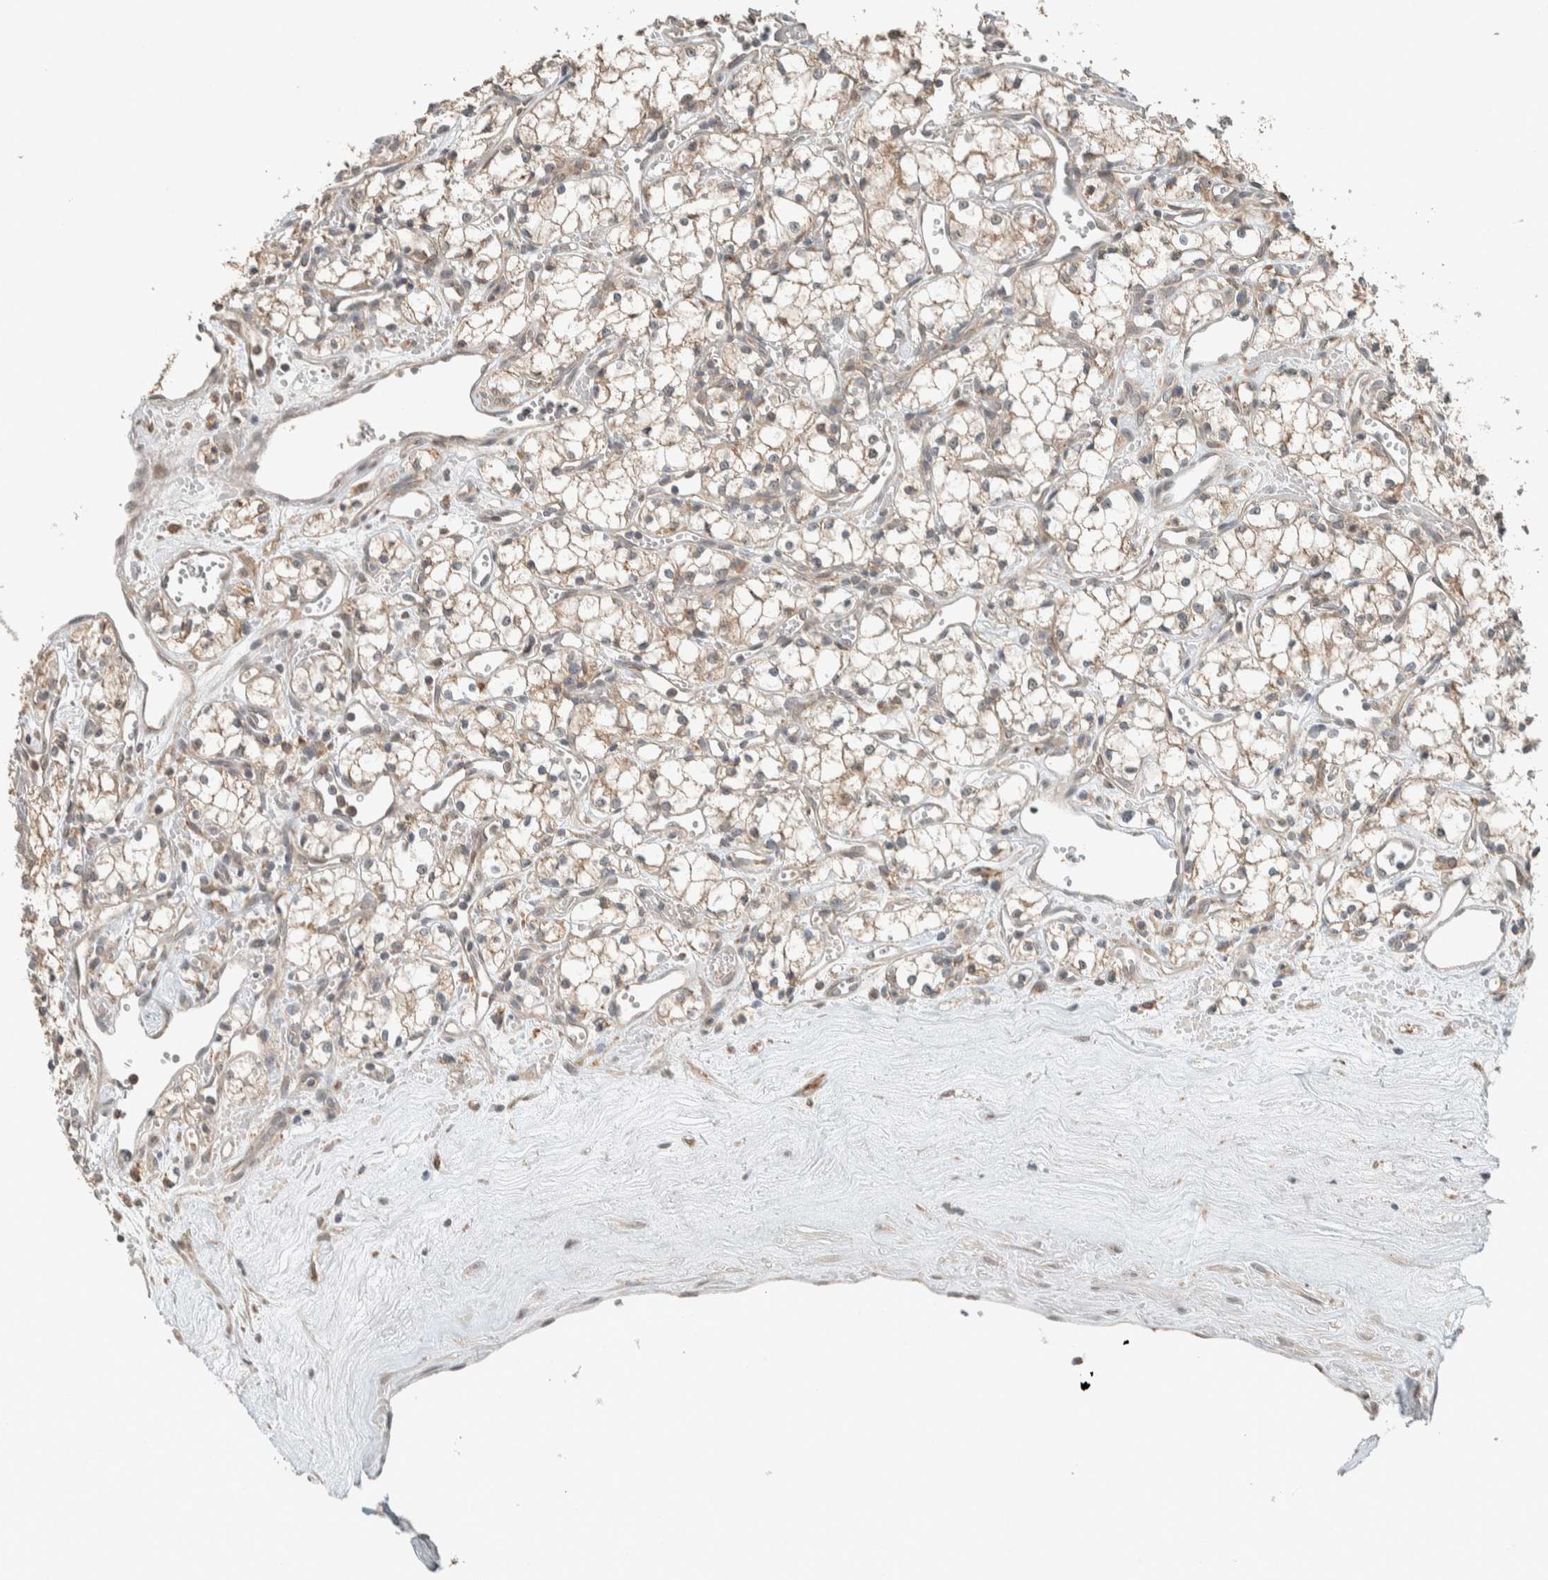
{"staining": {"intensity": "moderate", "quantity": ">75%", "location": "cytoplasmic/membranous"}, "tissue": "renal cancer", "cell_type": "Tumor cells", "image_type": "cancer", "snomed": [{"axis": "morphology", "description": "Adenocarcinoma, NOS"}, {"axis": "topography", "description": "Kidney"}], "caption": "A brown stain highlights moderate cytoplasmic/membranous positivity of a protein in human renal cancer (adenocarcinoma) tumor cells. The protein of interest is shown in brown color, while the nuclei are stained blue.", "gene": "NBR1", "patient": {"sex": "male", "age": 59}}